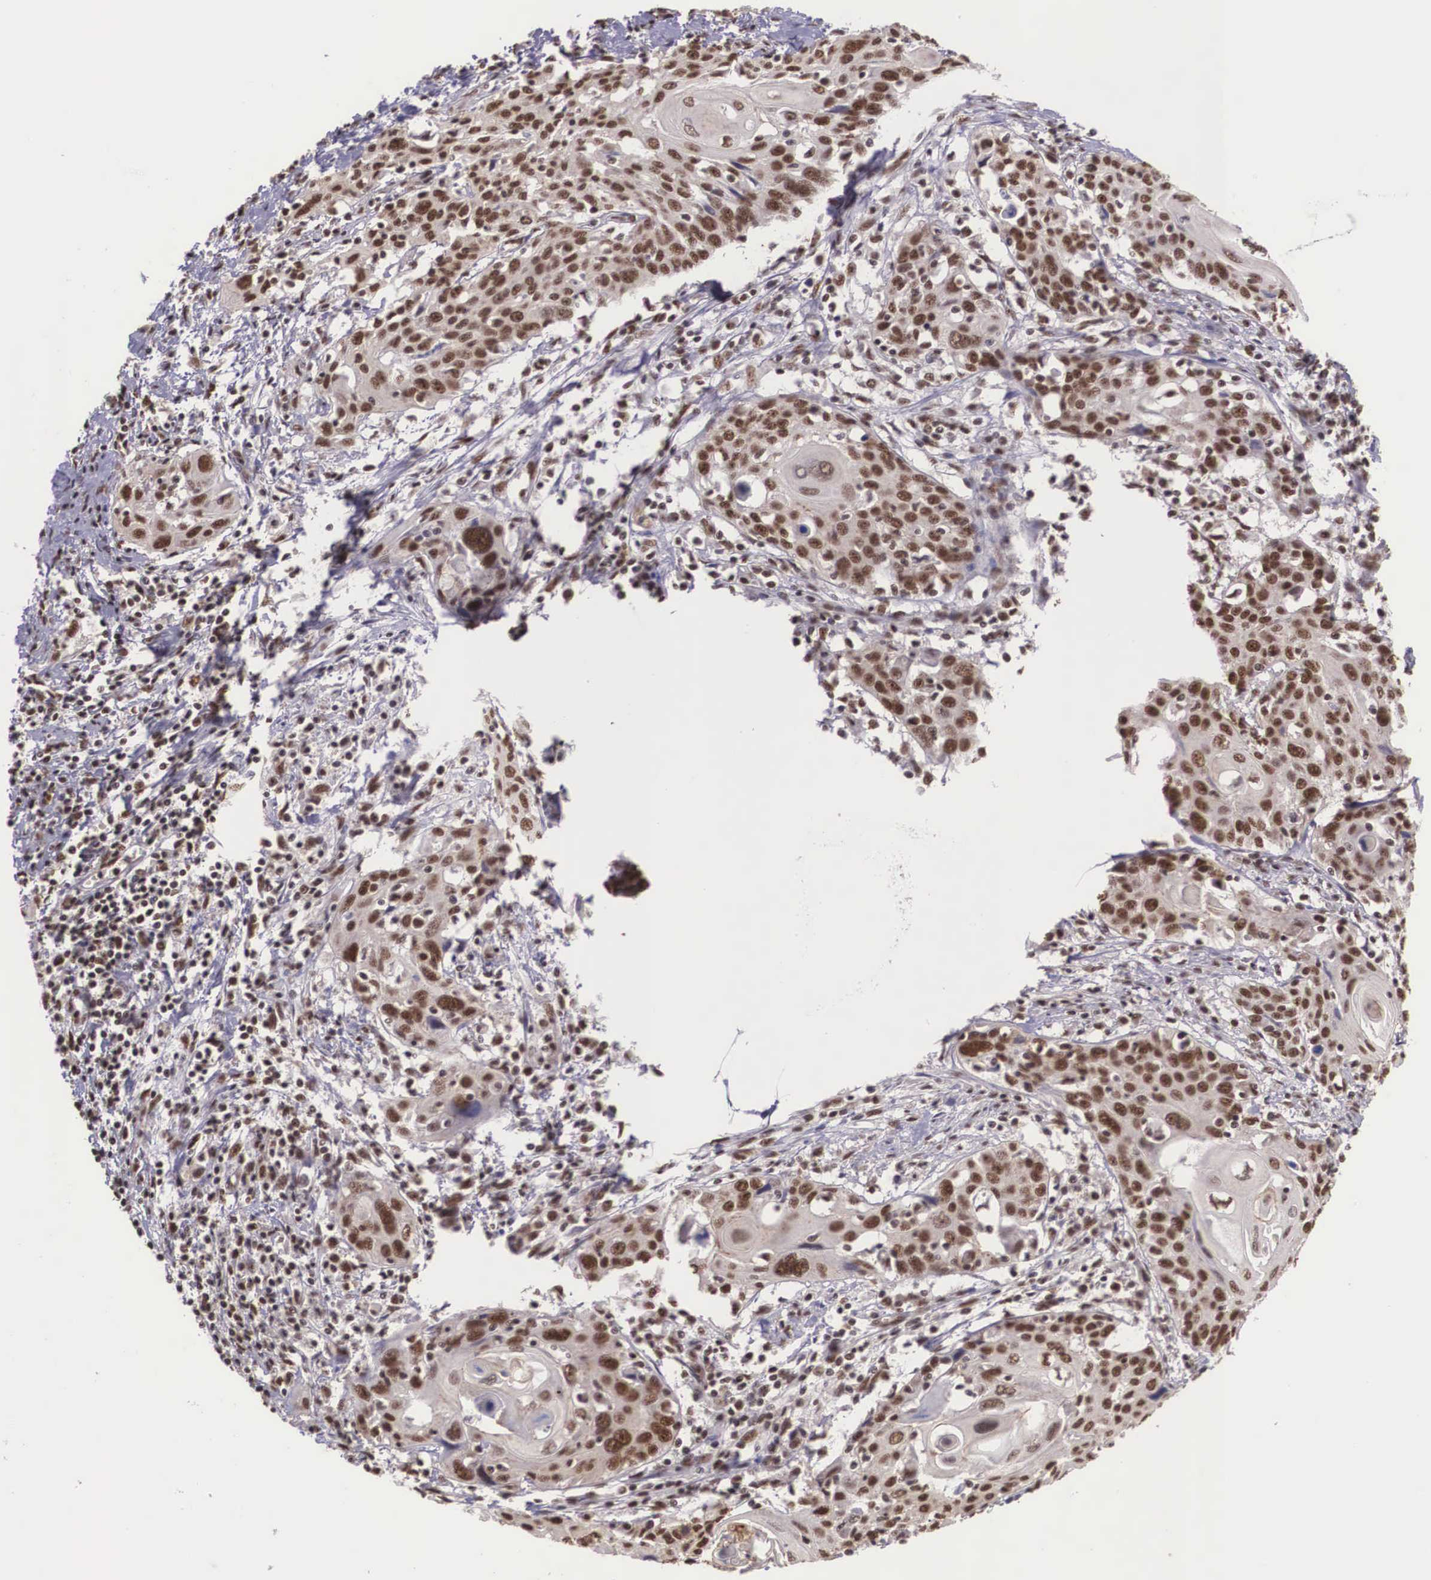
{"staining": {"intensity": "strong", "quantity": ">75%", "location": "cytoplasmic/membranous,nuclear"}, "tissue": "cervical cancer", "cell_type": "Tumor cells", "image_type": "cancer", "snomed": [{"axis": "morphology", "description": "Squamous cell carcinoma, NOS"}, {"axis": "topography", "description": "Cervix"}], "caption": "IHC staining of cervical cancer, which reveals high levels of strong cytoplasmic/membranous and nuclear positivity in approximately >75% of tumor cells indicating strong cytoplasmic/membranous and nuclear protein expression. The staining was performed using DAB (brown) for protein detection and nuclei were counterstained in hematoxylin (blue).", "gene": "POLR2F", "patient": {"sex": "female", "age": 54}}